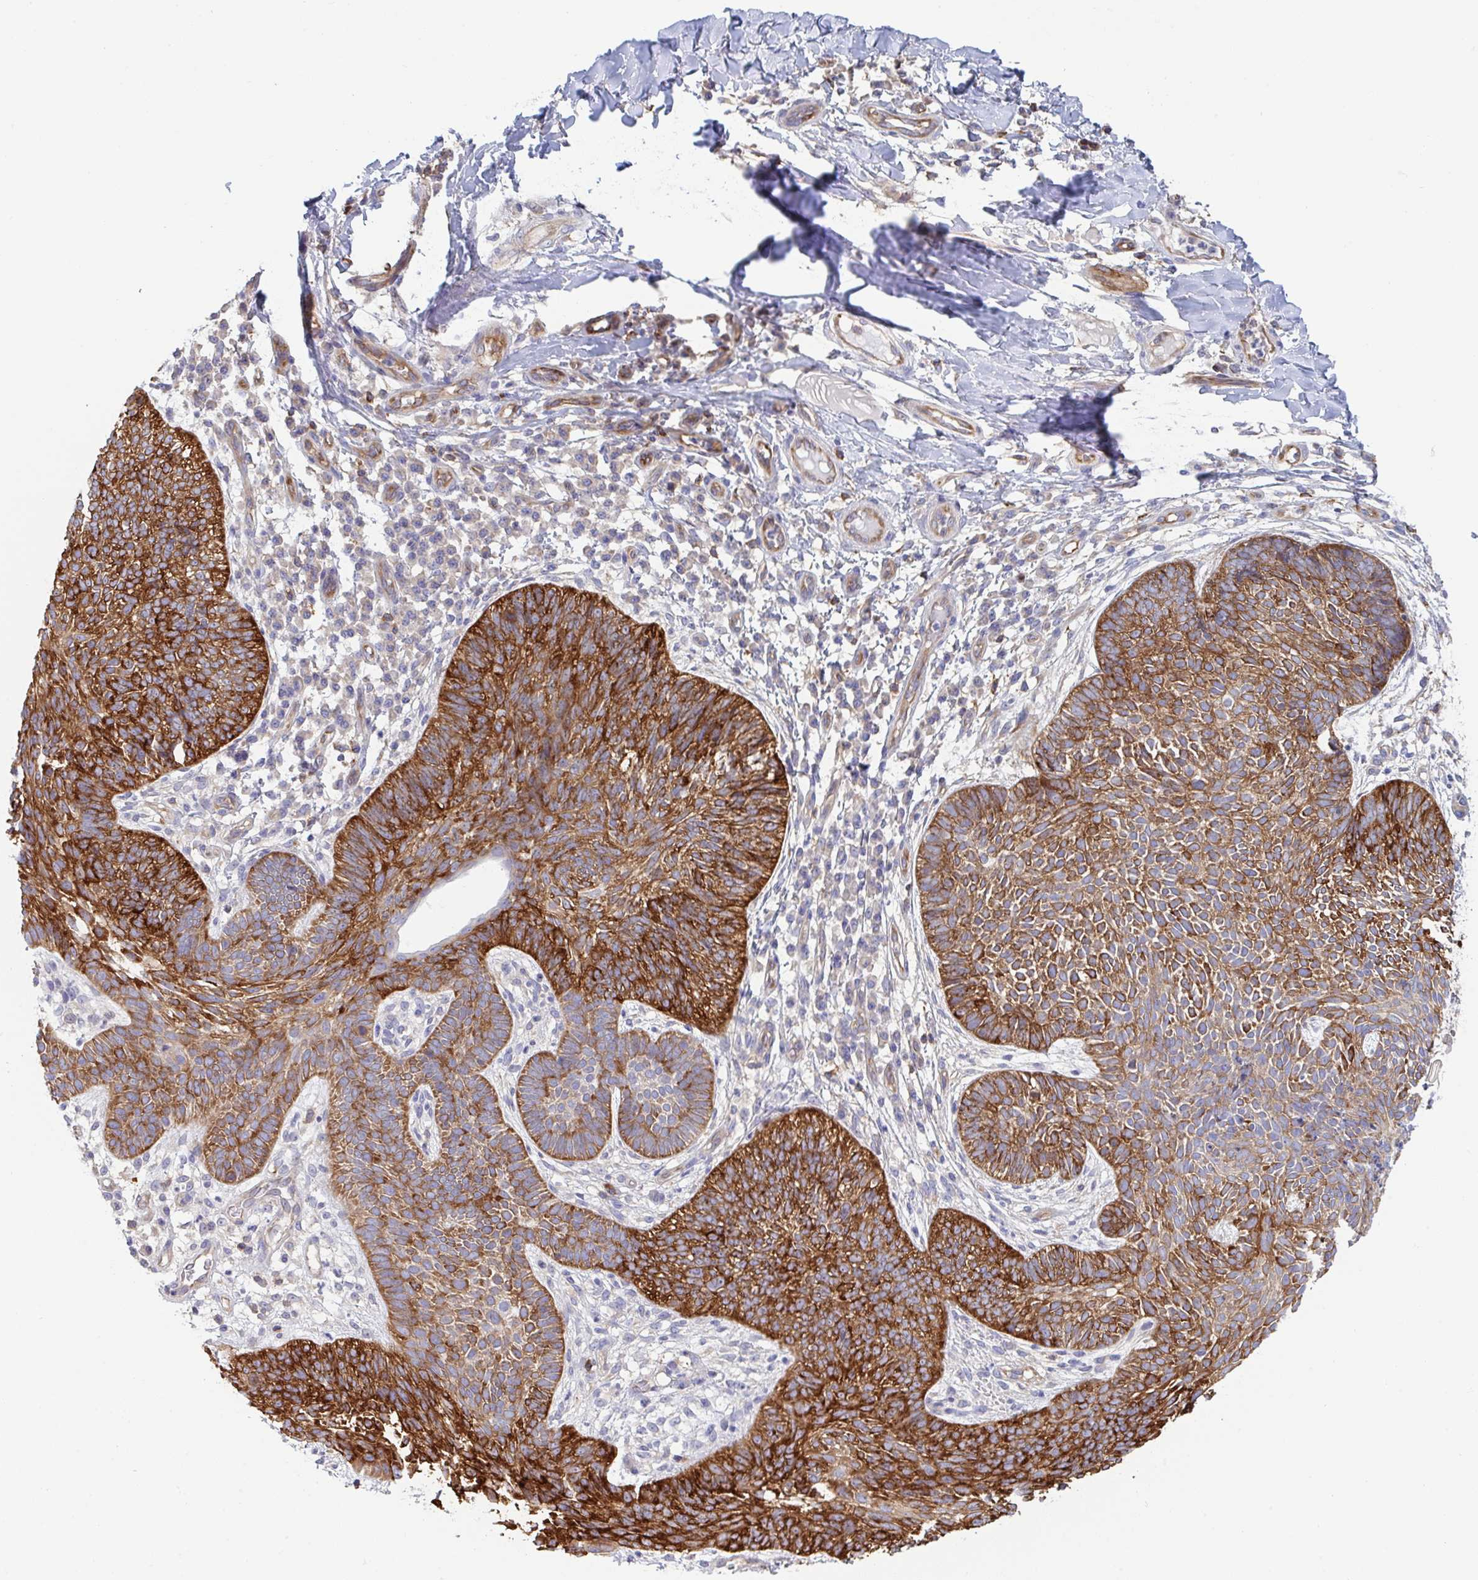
{"staining": {"intensity": "strong", "quantity": ">75%", "location": "cytoplasmic/membranous"}, "tissue": "skin cancer", "cell_type": "Tumor cells", "image_type": "cancer", "snomed": [{"axis": "morphology", "description": "Basal cell carcinoma"}, {"axis": "topography", "description": "Skin"}, {"axis": "topography", "description": "Skin of leg"}], "caption": "Human skin basal cell carcinoma stained with a protein marker reveals strong staining in tumor cells.", "gene": "WNK1", "patient": {"sex": "female", "age": 87}}